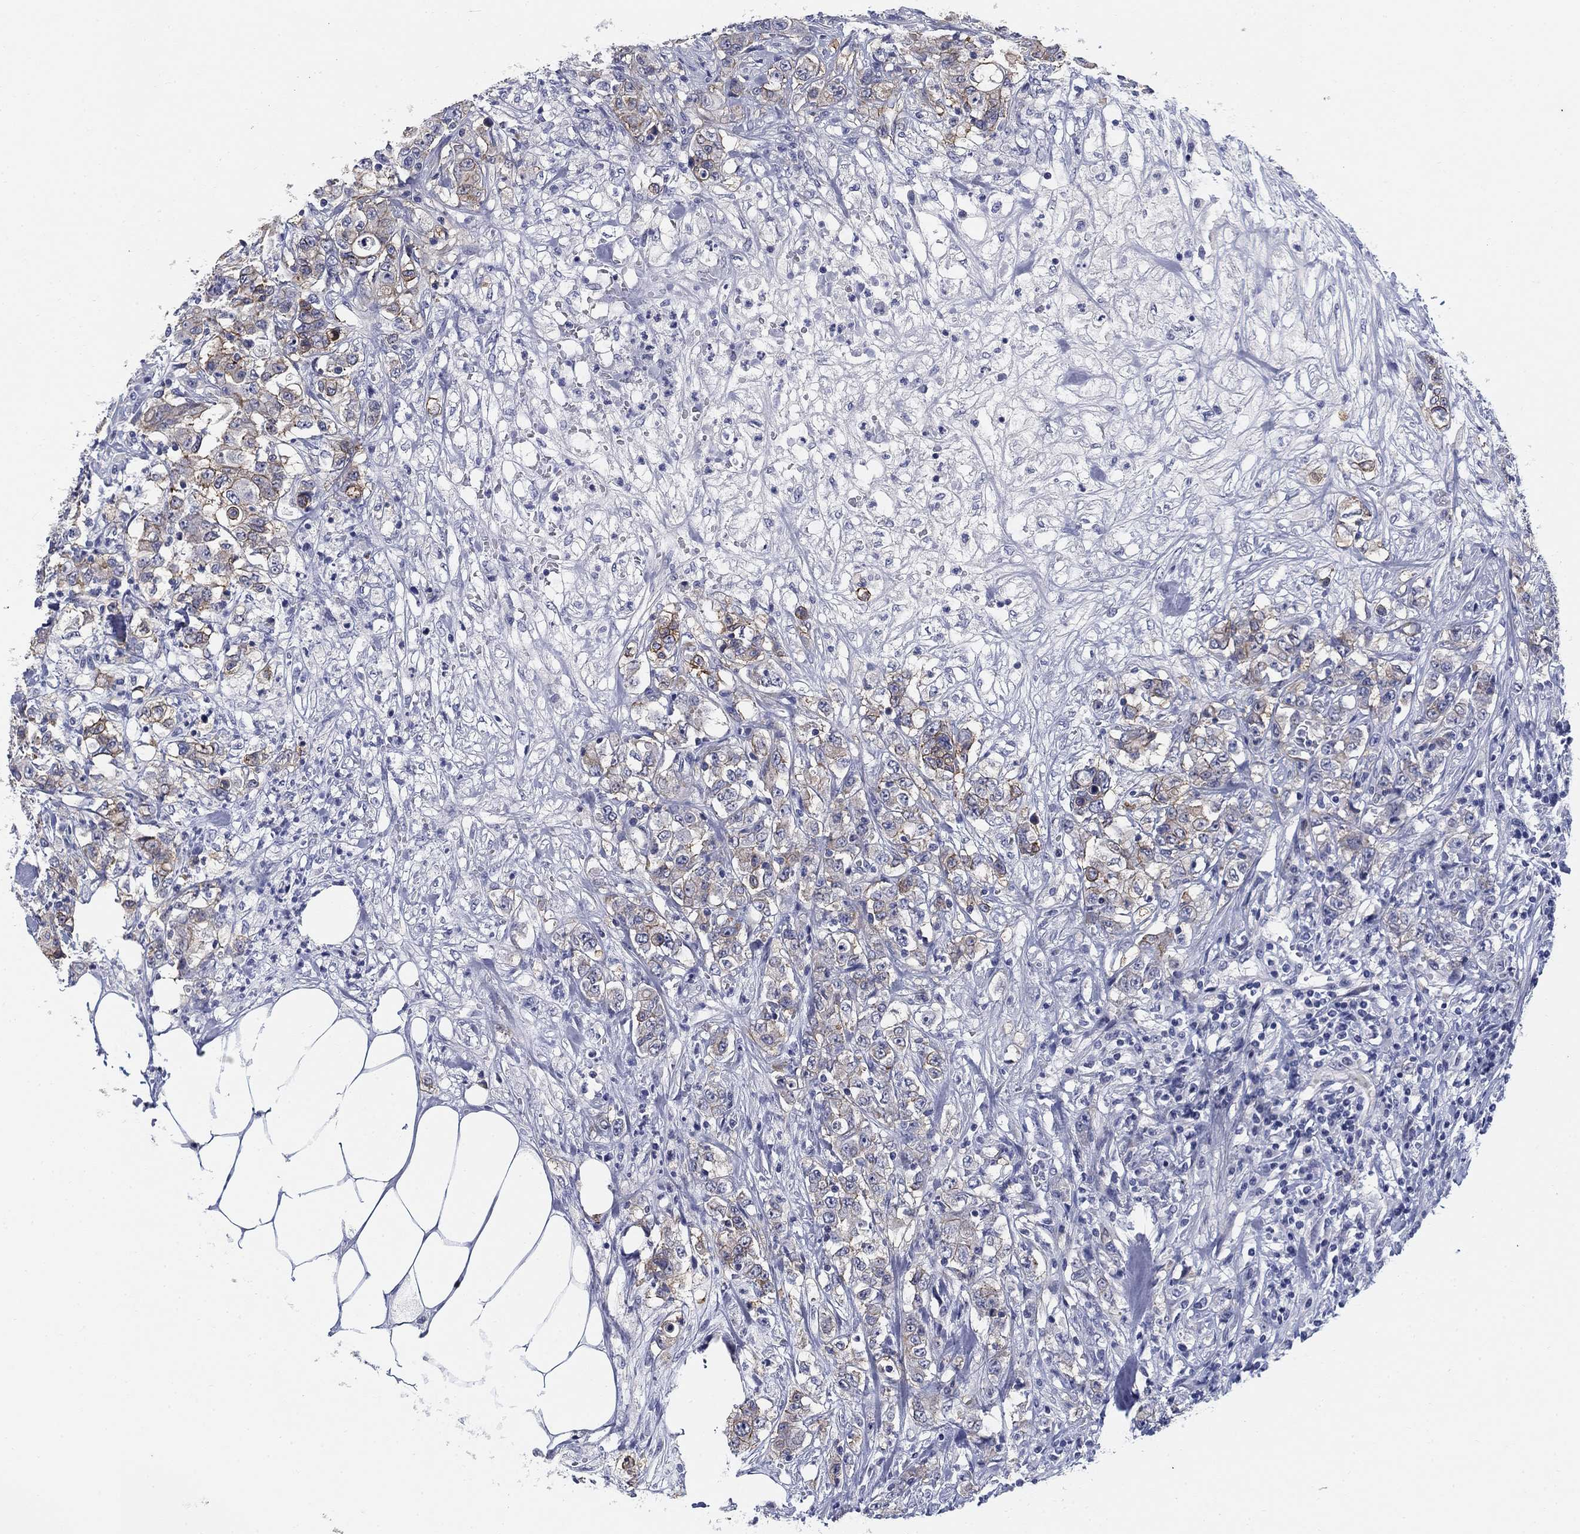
{"staining": {"intensity": "negative", "quantity": "none", "location": "none"}, "tissue": "colorectal cancer", "cell_type": "Tumor cells", "image_type": "cancer", "snomed": [{"axis": "morphology", "description": "Adenocarcinoma, NOS"}, {"axis": "topography", "description": "Colon"}], "caption": "IHC photomicrograph of human adenocarcinoma (colorectal) stained for a protein (brown), which displays no expression in tumor cells.", "gene": "CLUL1", "patient": {"sex": "female", "age": 48}}